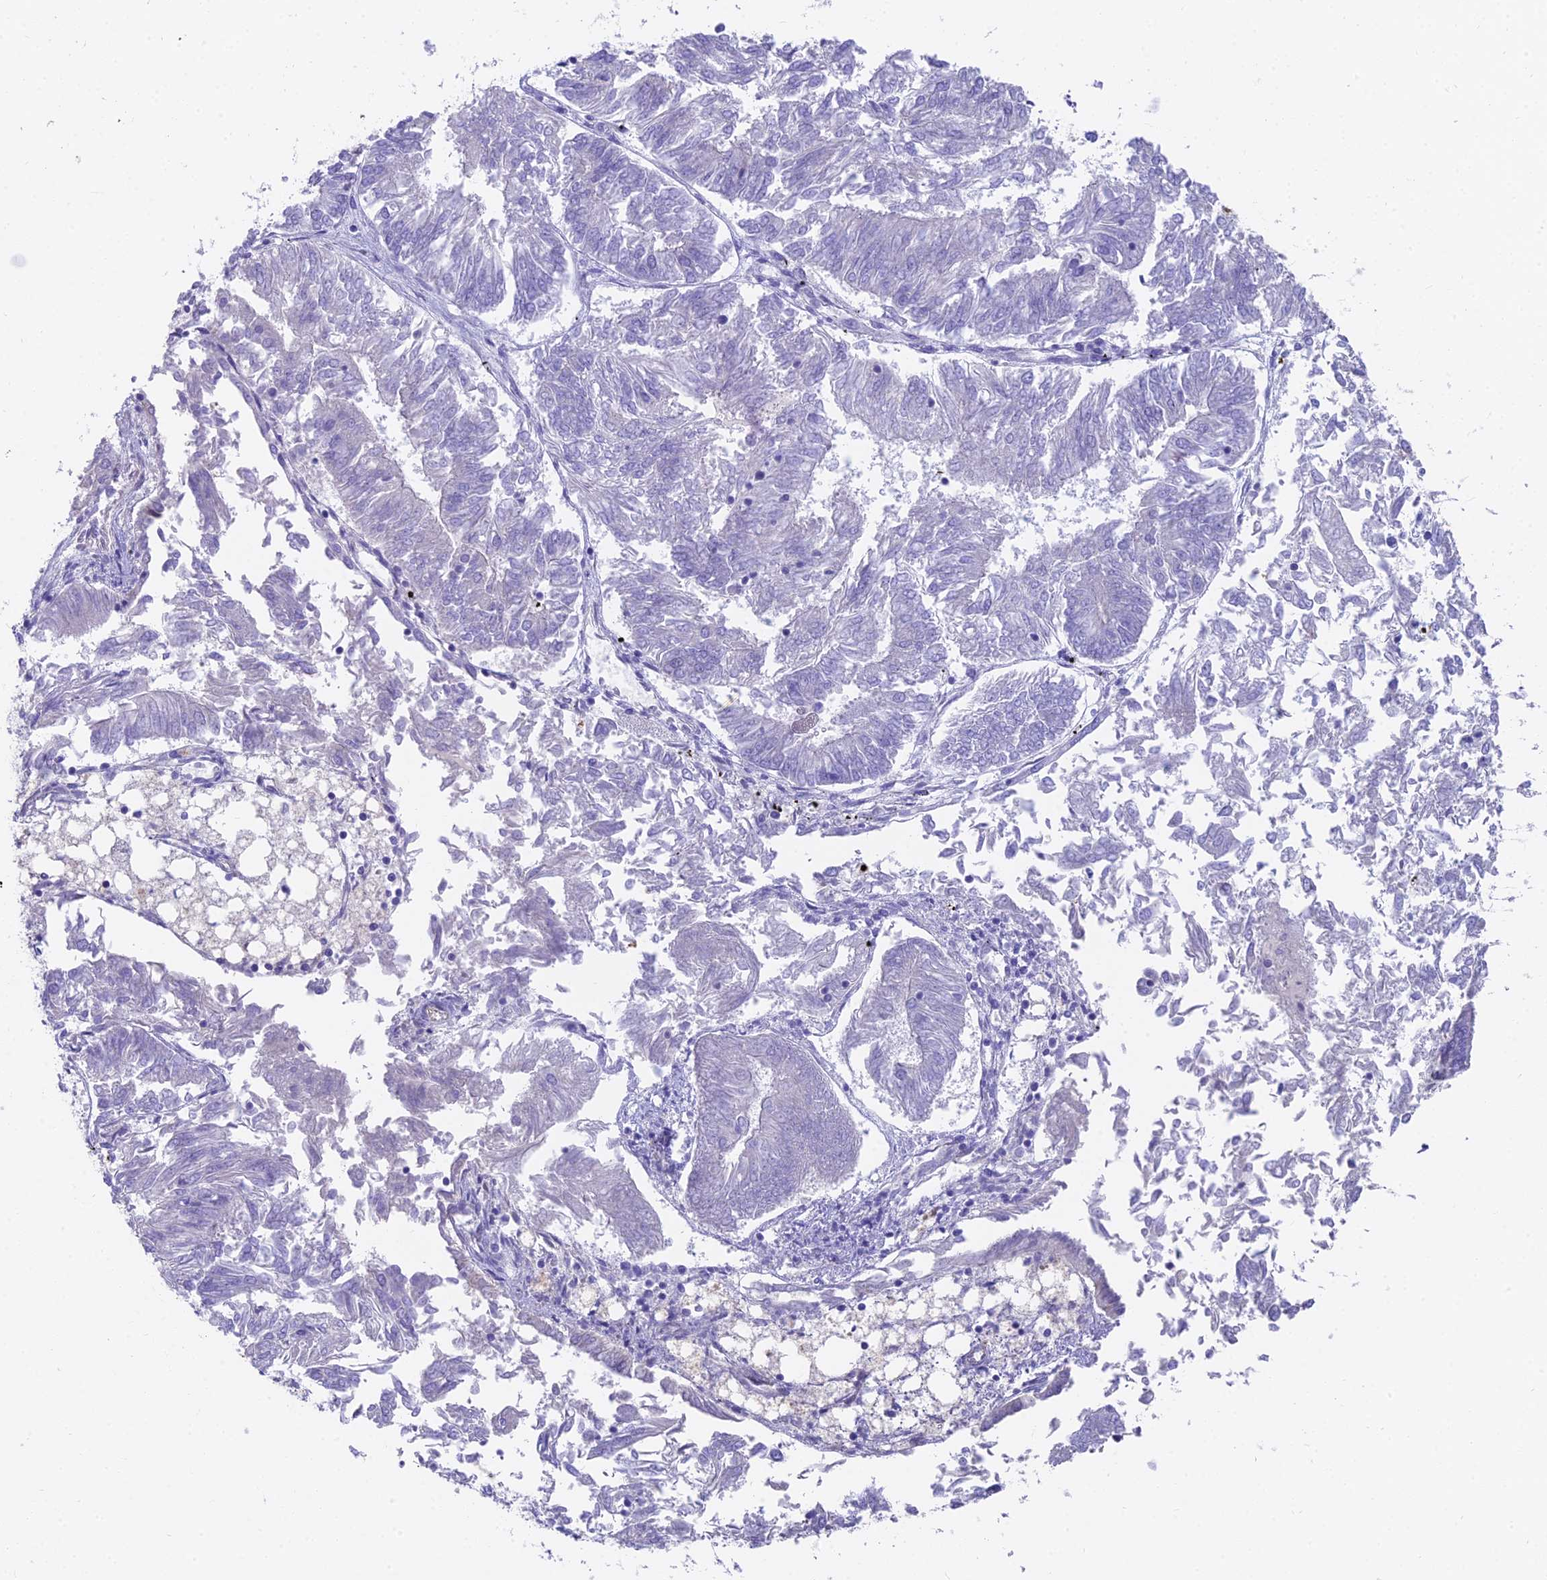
{"staining": {"intensity": "negative", "quantity": "none", "location": "none"}, "tissue": "endometrial cancer", "cell_type": "Tumor cells", "image_type": "cancer", "snomed": [{"axis": "morphology", "description": "Adenocarcinoma, NOS"}, {"axis": "topography", "description": "Endometrium"}], "caption": "Protein analysis of endometrial cancer shows no significant positivity in tumor cells. Nuclei are stained in blue.", "gene": "FAM168B", "patient": {"sex": "female", "age": 58}}